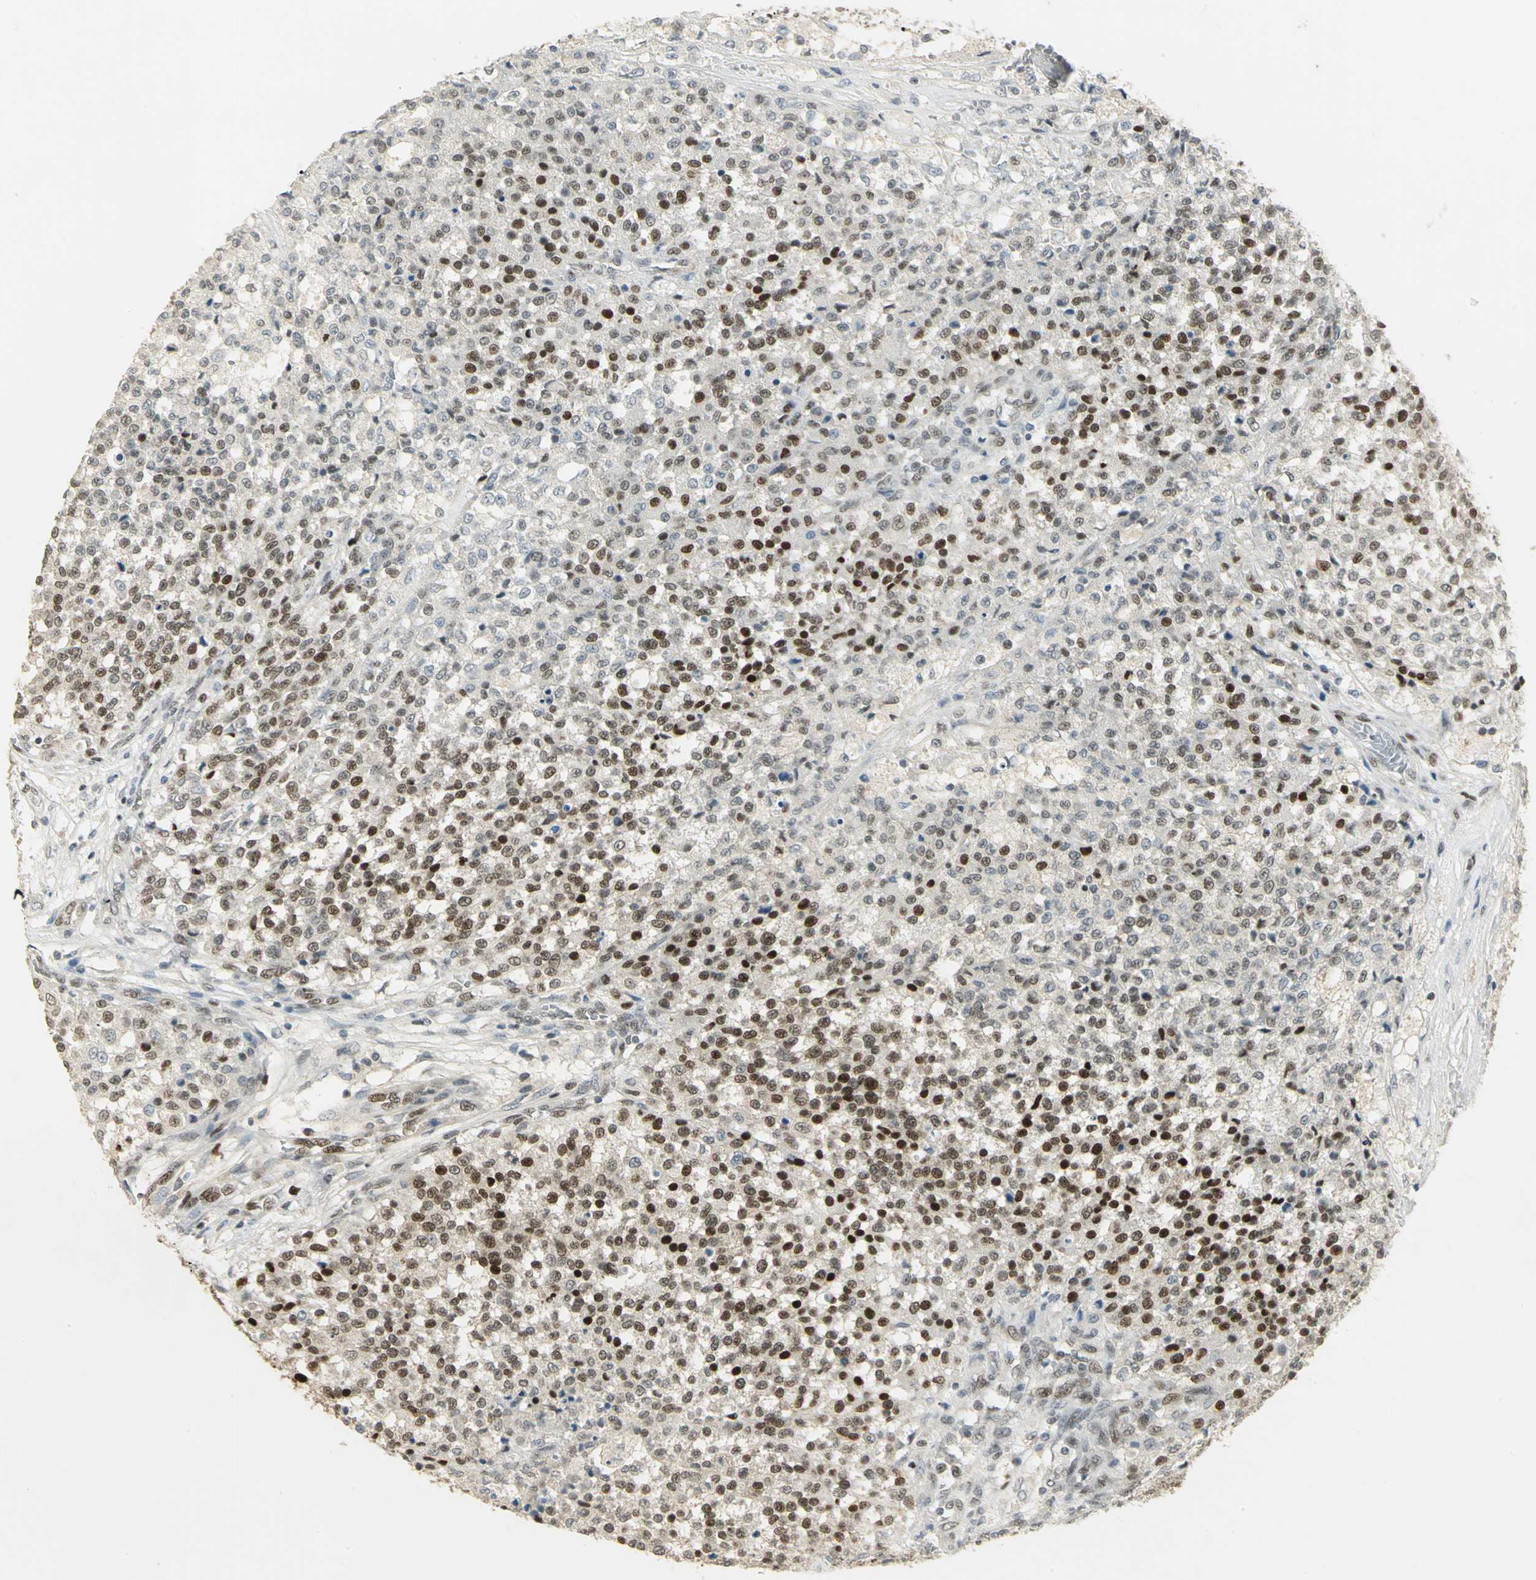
{"staining": {"intensity": "moderate", "quantity": ">75%", "location": "nuclear"}, "tissue": "testis cancer", "cell_type": "Tumor cells", "image_type": "cancer", "snomed": [{"axis": "morphology", "description": "Seminoma, NOS"}, {"axis": "topography", "description": "Testis"}], "caption": "The histopathology image reveals a brown stain indicating the presence of a protein in the nuclear of tumor cells in testis seminoma.", "gene": "AK6", "patient": {"sex": "male", "age": 59}}